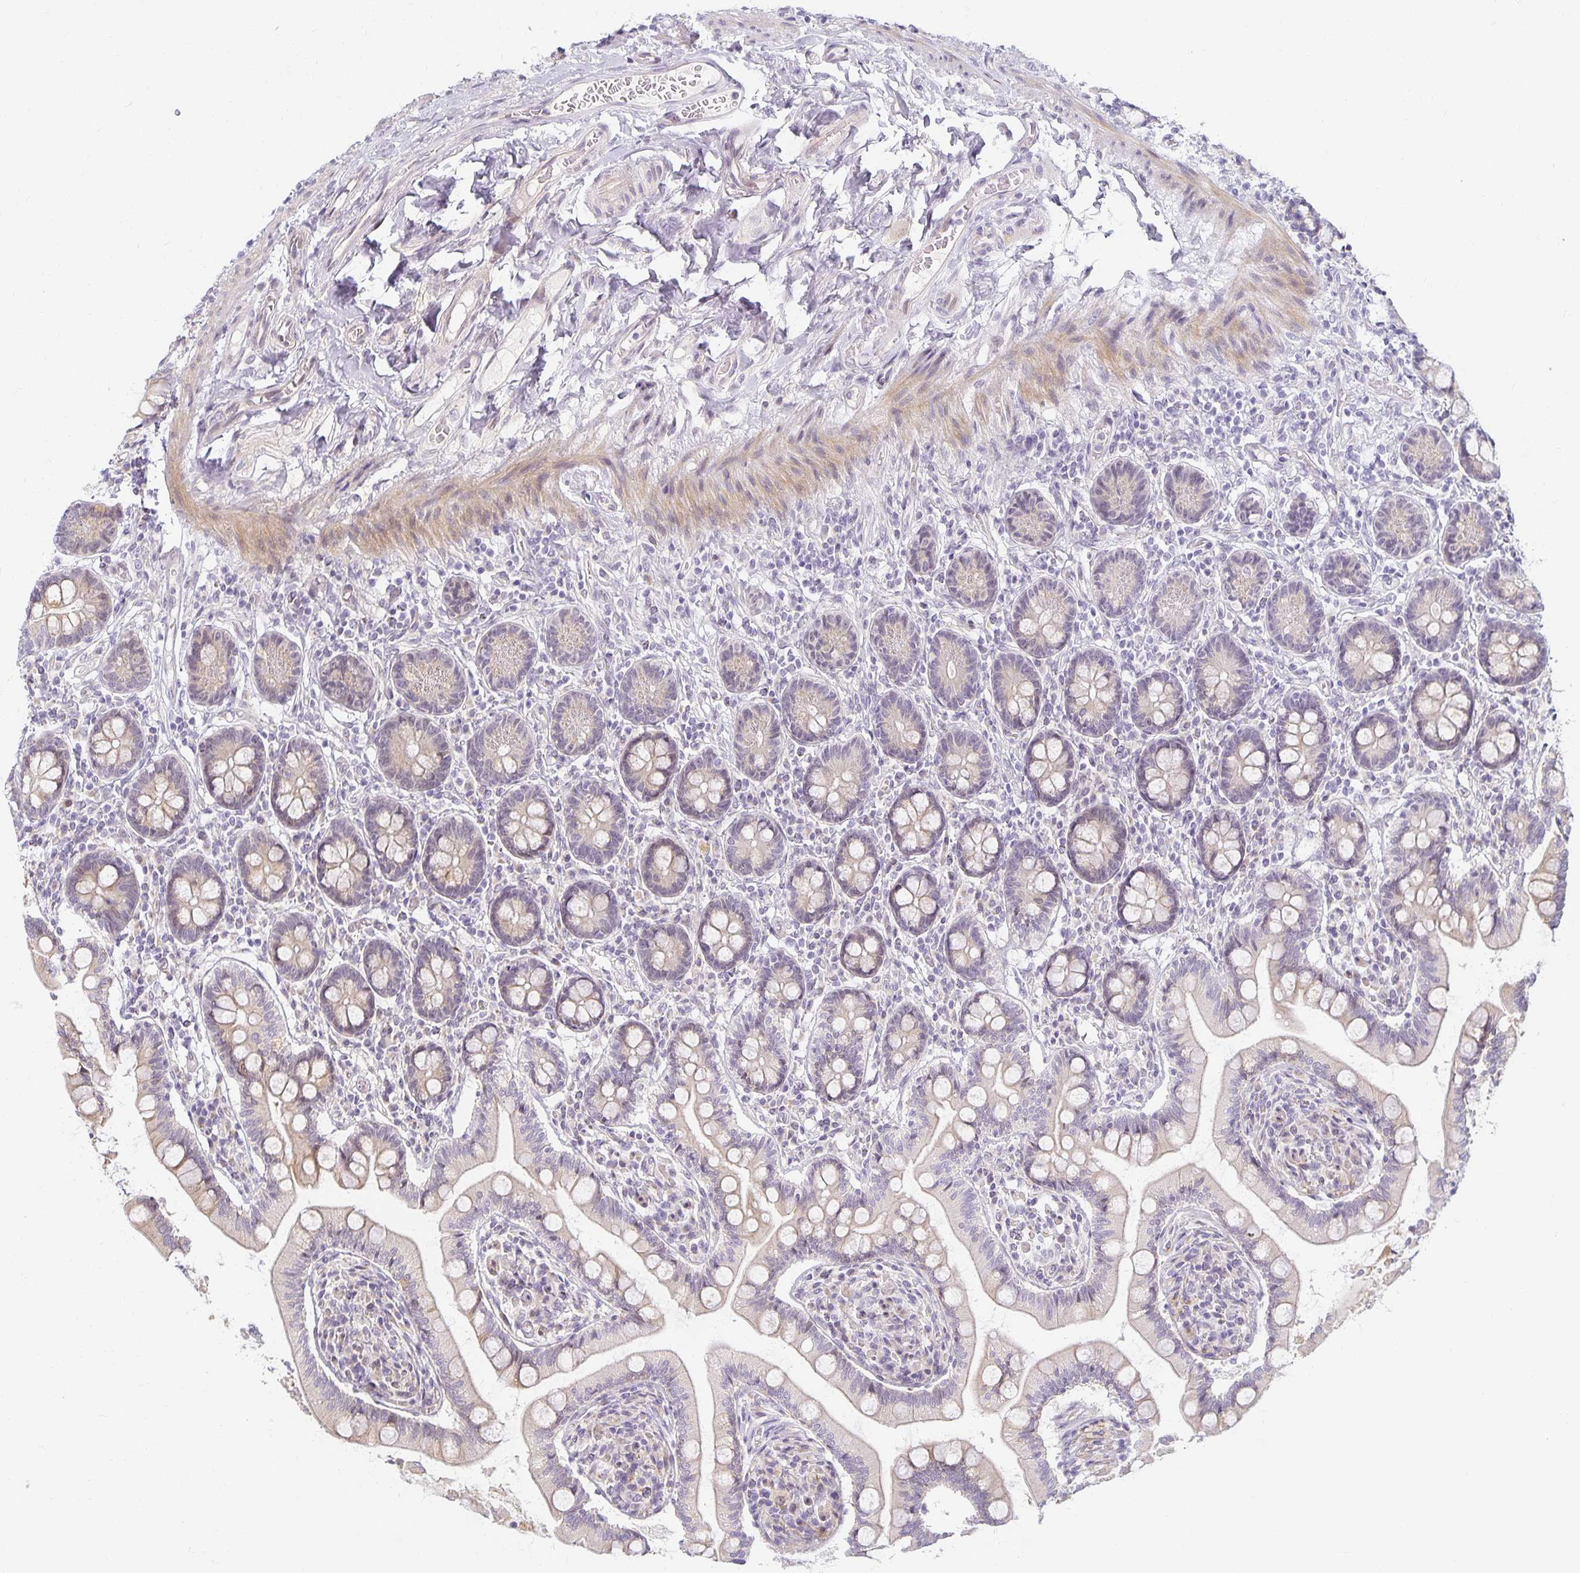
{"staining": {"intensity": "moderate", "quantity": "25%-75%", "location": "cytoplasmic/membranous"}, "tissue": "small intestine", "cell_type": "Glandular cells", "image_type": "normal", "snomed": [{"axis": "morphology", "description": "Normal tissue, NOS"}, {"axis": "topography", "description": "Small intestine"}], "caption": "Immunohistochemistry (DAB (3,3'-diaminobenzidine)) staining of unremarkable human small intestine reveals moderate cytoplasmic/membranous protein positivity in approximately 25%-75% of glandular cells. The staining was performed using DAB (3,3'-diaminobenzidine), with brown indicating positive protein expression. Nuclei are stained blue with hematoxylin.", "gene": "EHF", "patient": {"sex": "female", "age": 64}}